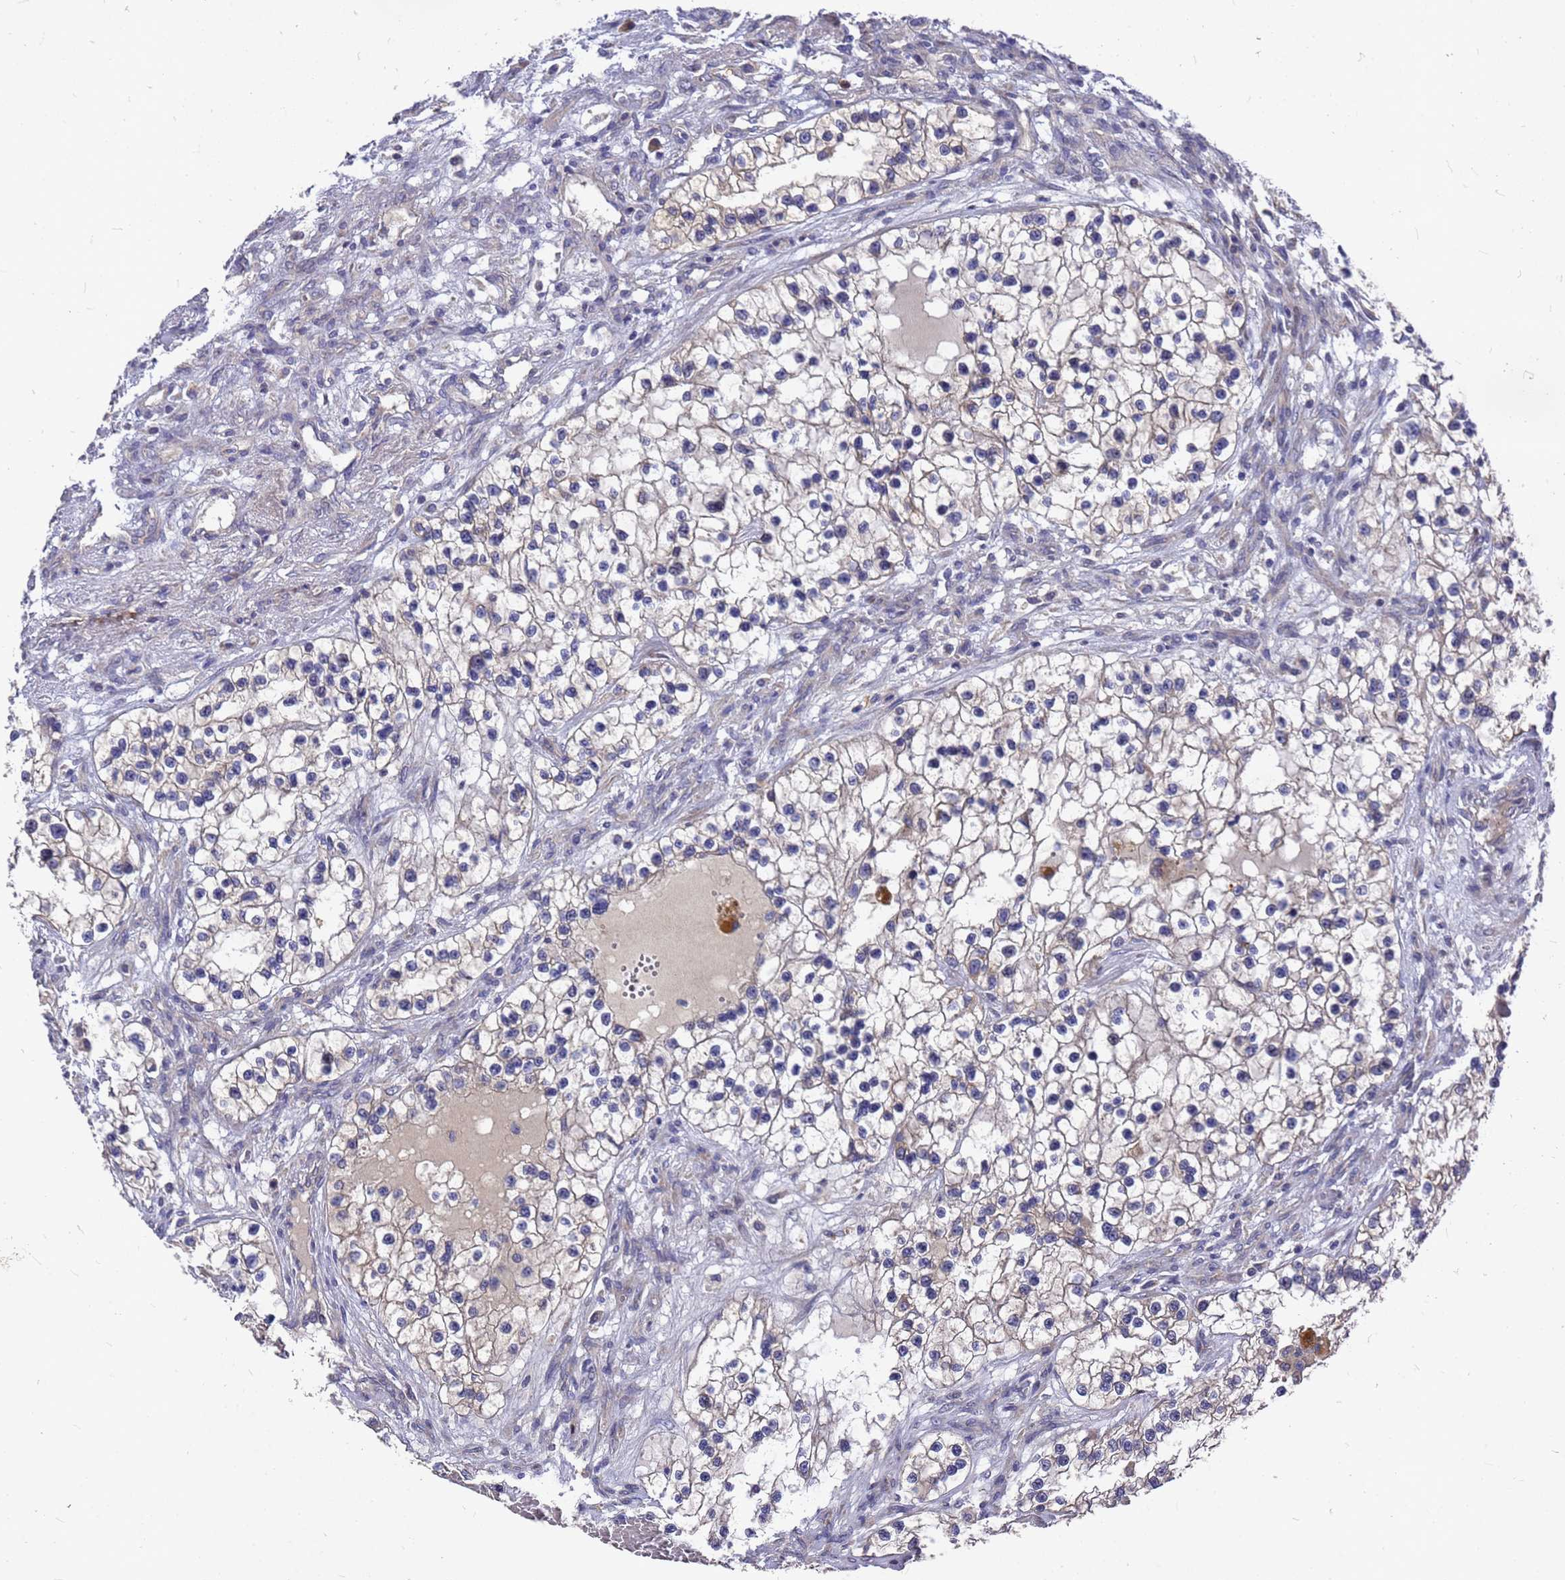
{"staining": {"intensity": "negative", "quantity": "none", "location": "none"}, "tissue": "renal cancer", "cell_type": "Tumor cells", "image_type": "cancer", "snomed": [{"axis": "morphology", "description": "Adenocarcinoma, NOS"}, {"axis": "topography", "description": "Kidney"}], "caption": "Protein analysis of adenocarcinoma (renal) displays no significant expression in tumor cells.", "gene": "ZNF717", "patient": {"sex": "female", "age": 57}}